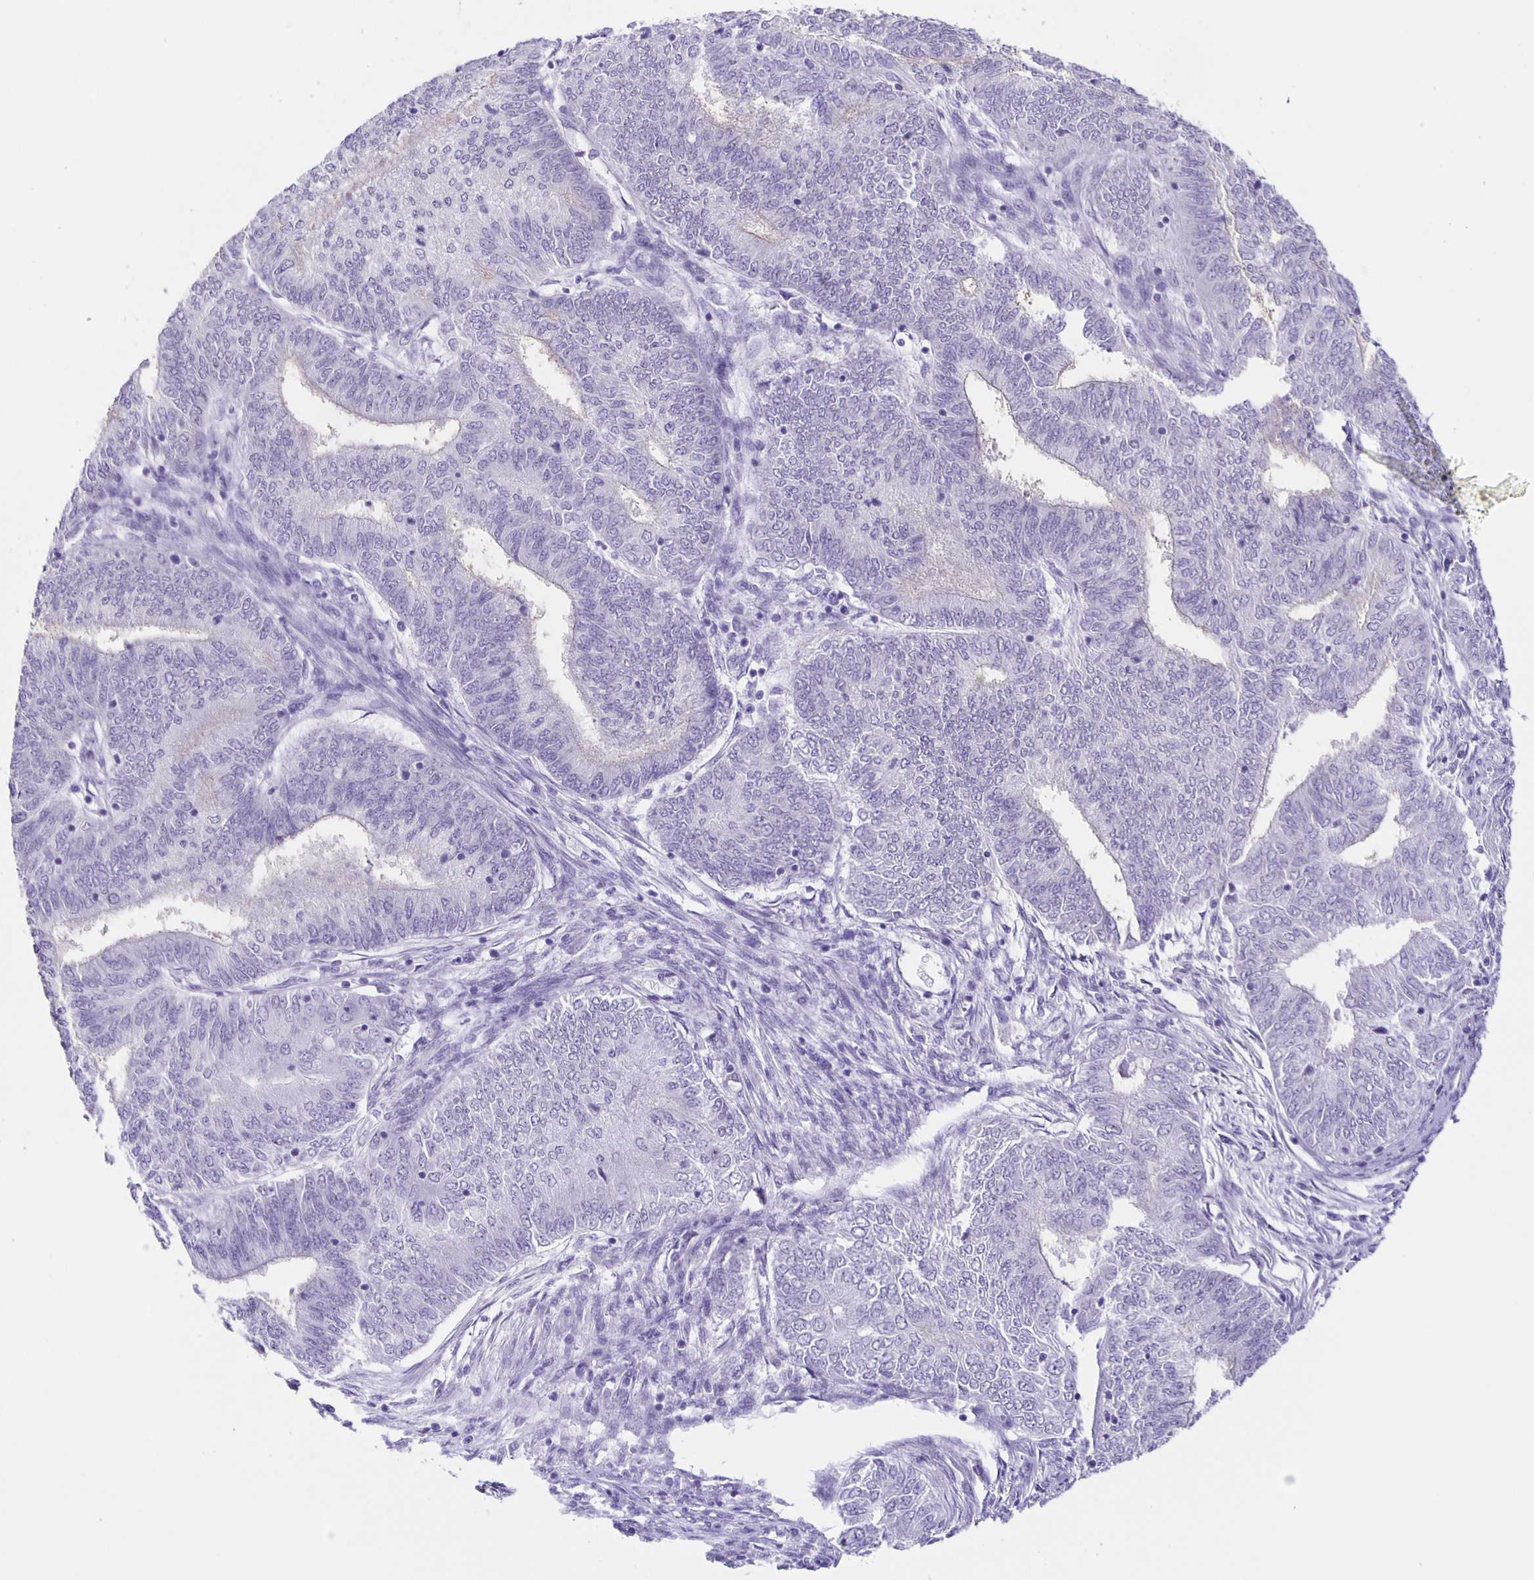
{"staining": {"intensity": "negative", "quantity": "none", "location": "none"}, "tissue": "endometrial cancer", "cell_type": "Tumor cells", "image_type": "cancer", "snomed": [{"axis": "morphology", "description": "Adenocarcinoma, NOS"}, {"axis": "topography", "description": "Endometrium"}], "caption": "The immunohistochemistry photomicrograph has no significant expression in tumor cells of adenocarcinoma (endometrial) tissue. Nuclei are stained in blue.", "gene": "SLC12A3", "patient": {"sex": "female", "age": 62}}